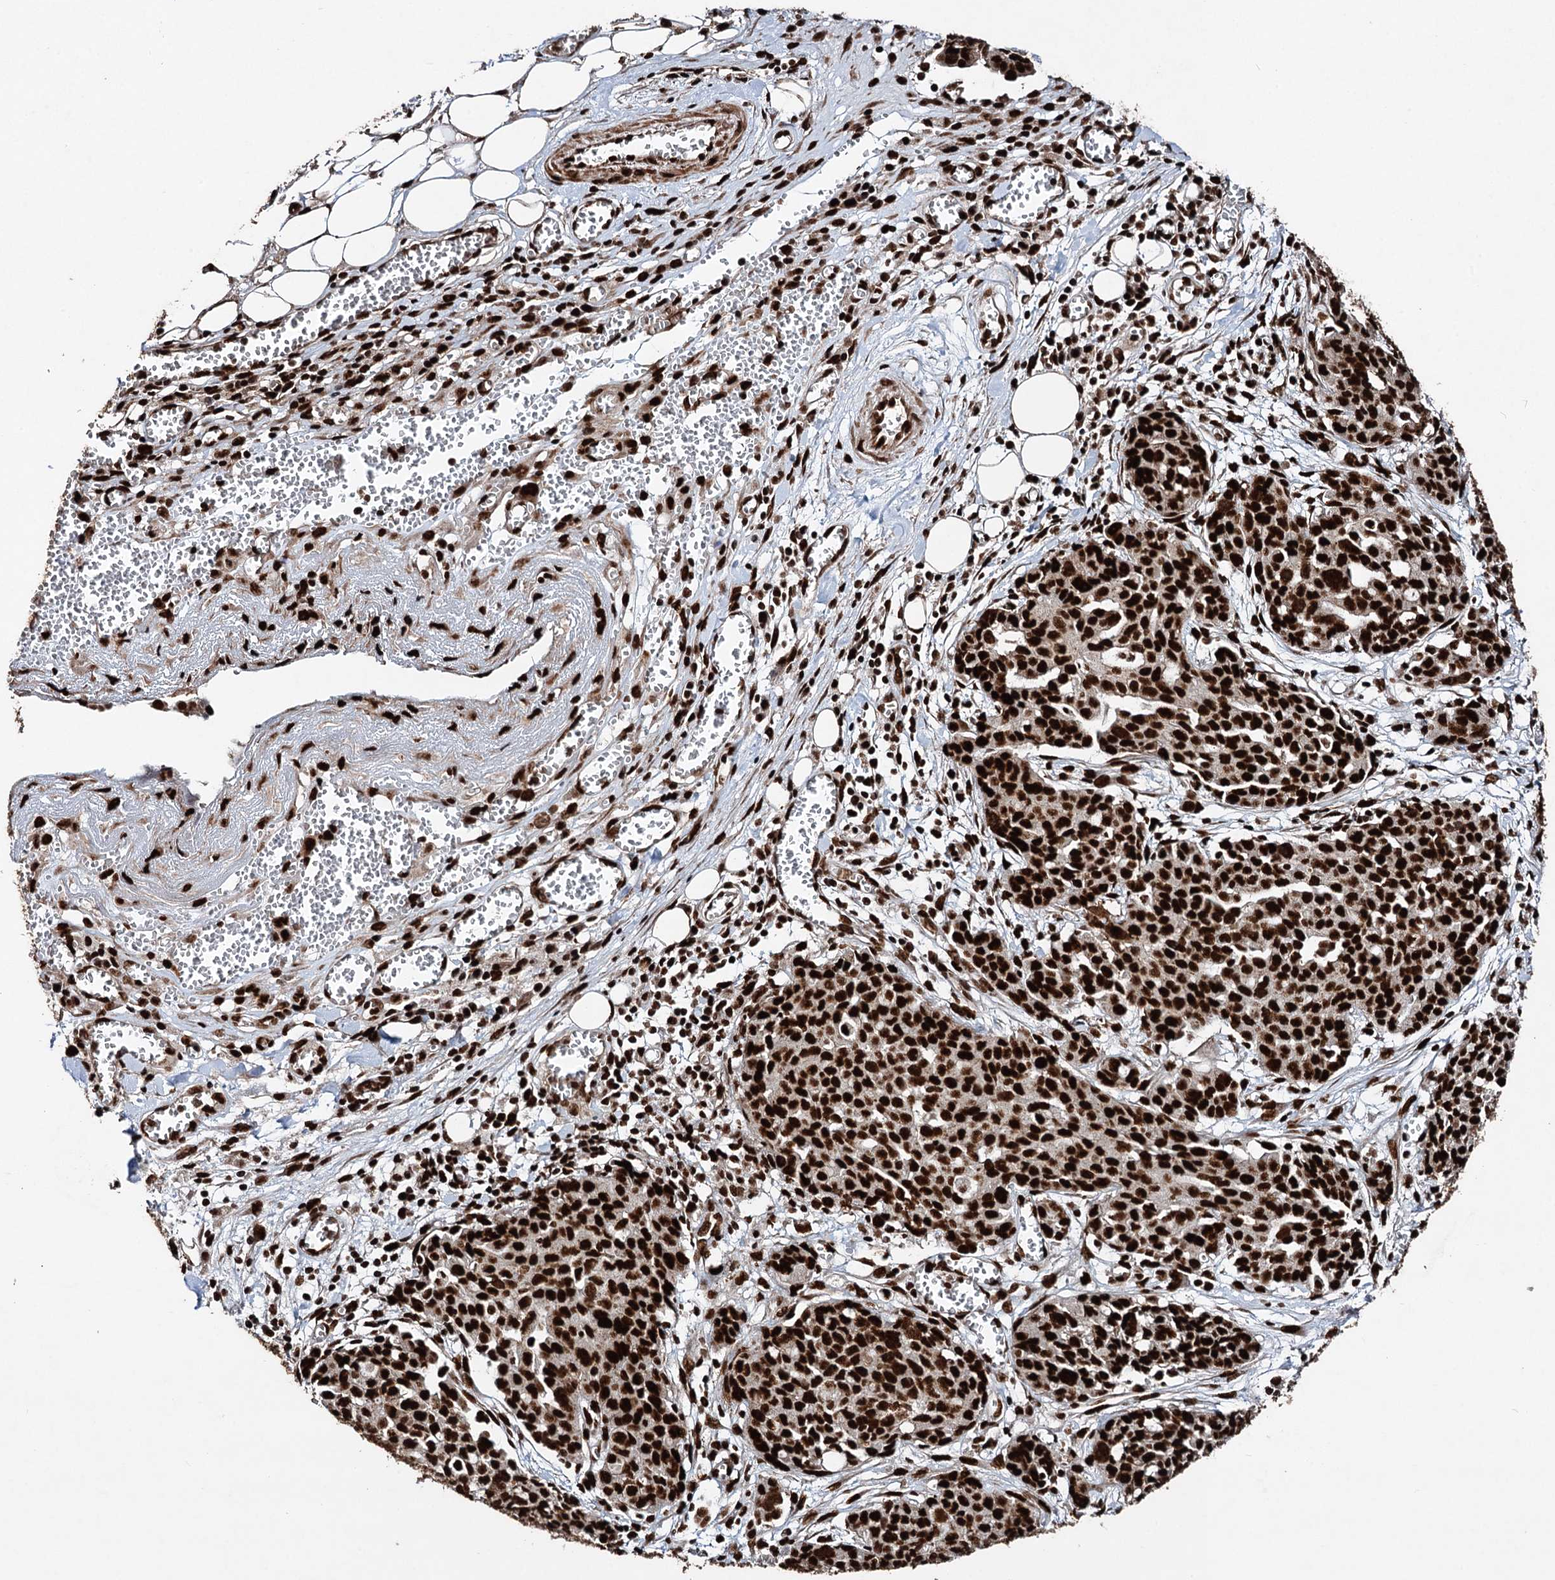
{"staining": {"intensity": "strong", "quantity": ">75%", "location": "nuclear"}, "tissue": "ovarian cancer", "cell_type": "Tumor cells", "image_type": "cancer", "snomed": [{"axis": "morphology", "description": "Cystadenocarcinoma, serous, NOS"}, {"axis": "topography", "description": "Soft tissue"}, {"axis": "topography", "description": "Ovary"}], "caption": "There is high levels of strong nuclear staining in tumor cells of ovarian serous cystadenocarcinoma, as demonstrated by immunohistochemical staining (brown color).", "gene": "MATR3", "patient": {"sex": "female", "age": 57}}